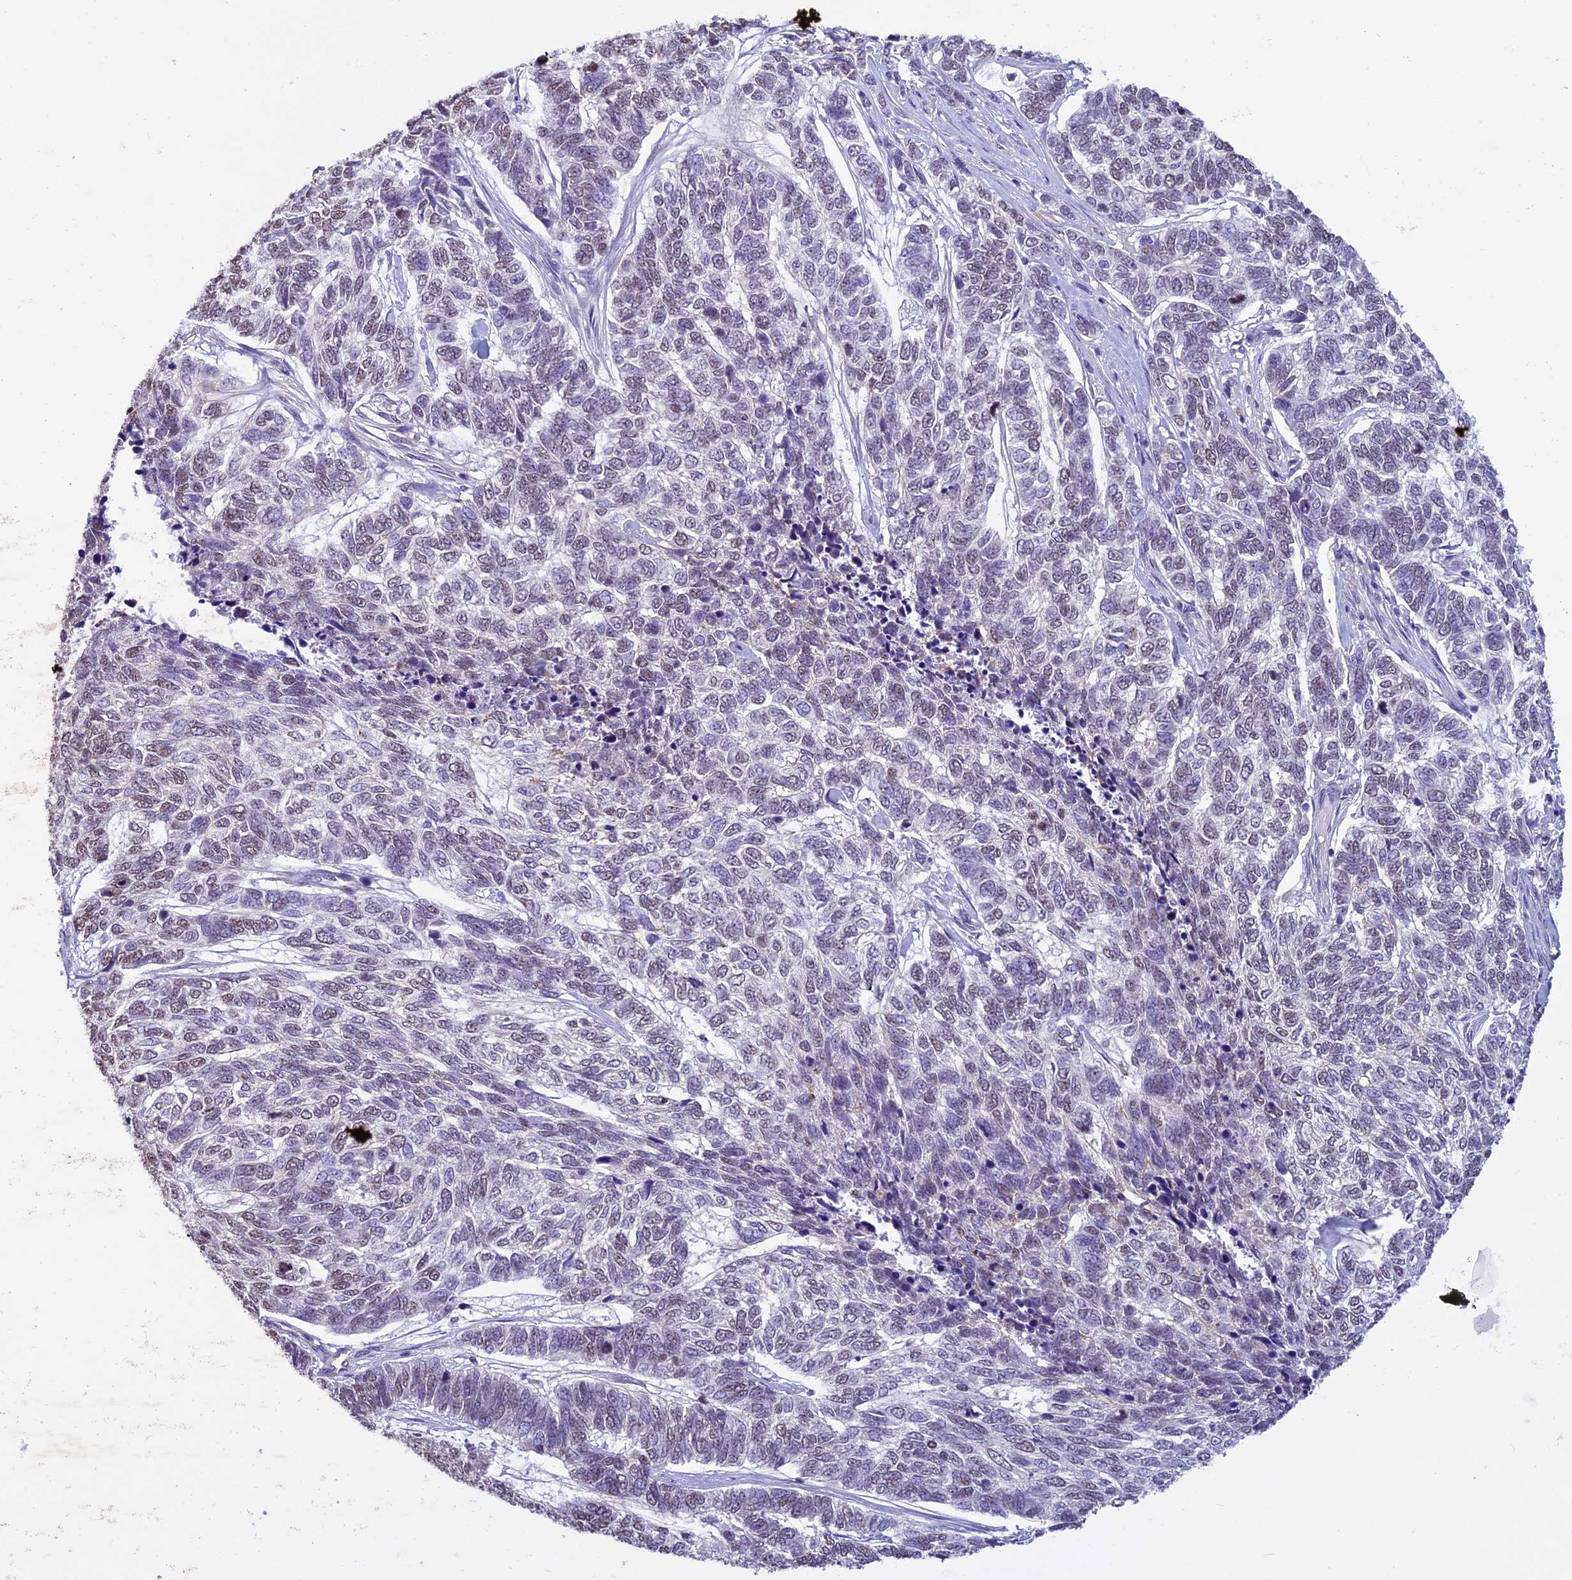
{"staining": {"intensity": "weak", "quantity": "<25%", "location": "nuclear"}, "tissue": "skin cancer", "cell_type": "Tumor cells", "image_type": "cancer", "snomed": [{"axis": "morphology", "description": "Basal cell carcinoma"}, {"axis": "topography", "description": "Skin"}], "caption": "This is an immunohistochemistry (IHC) micrograph of skin cancer (basal cell carcinoma). There is no positivity in tumor cells.", "gene": "C3orf70", "patient": {"sex": "female", "age": 65}}